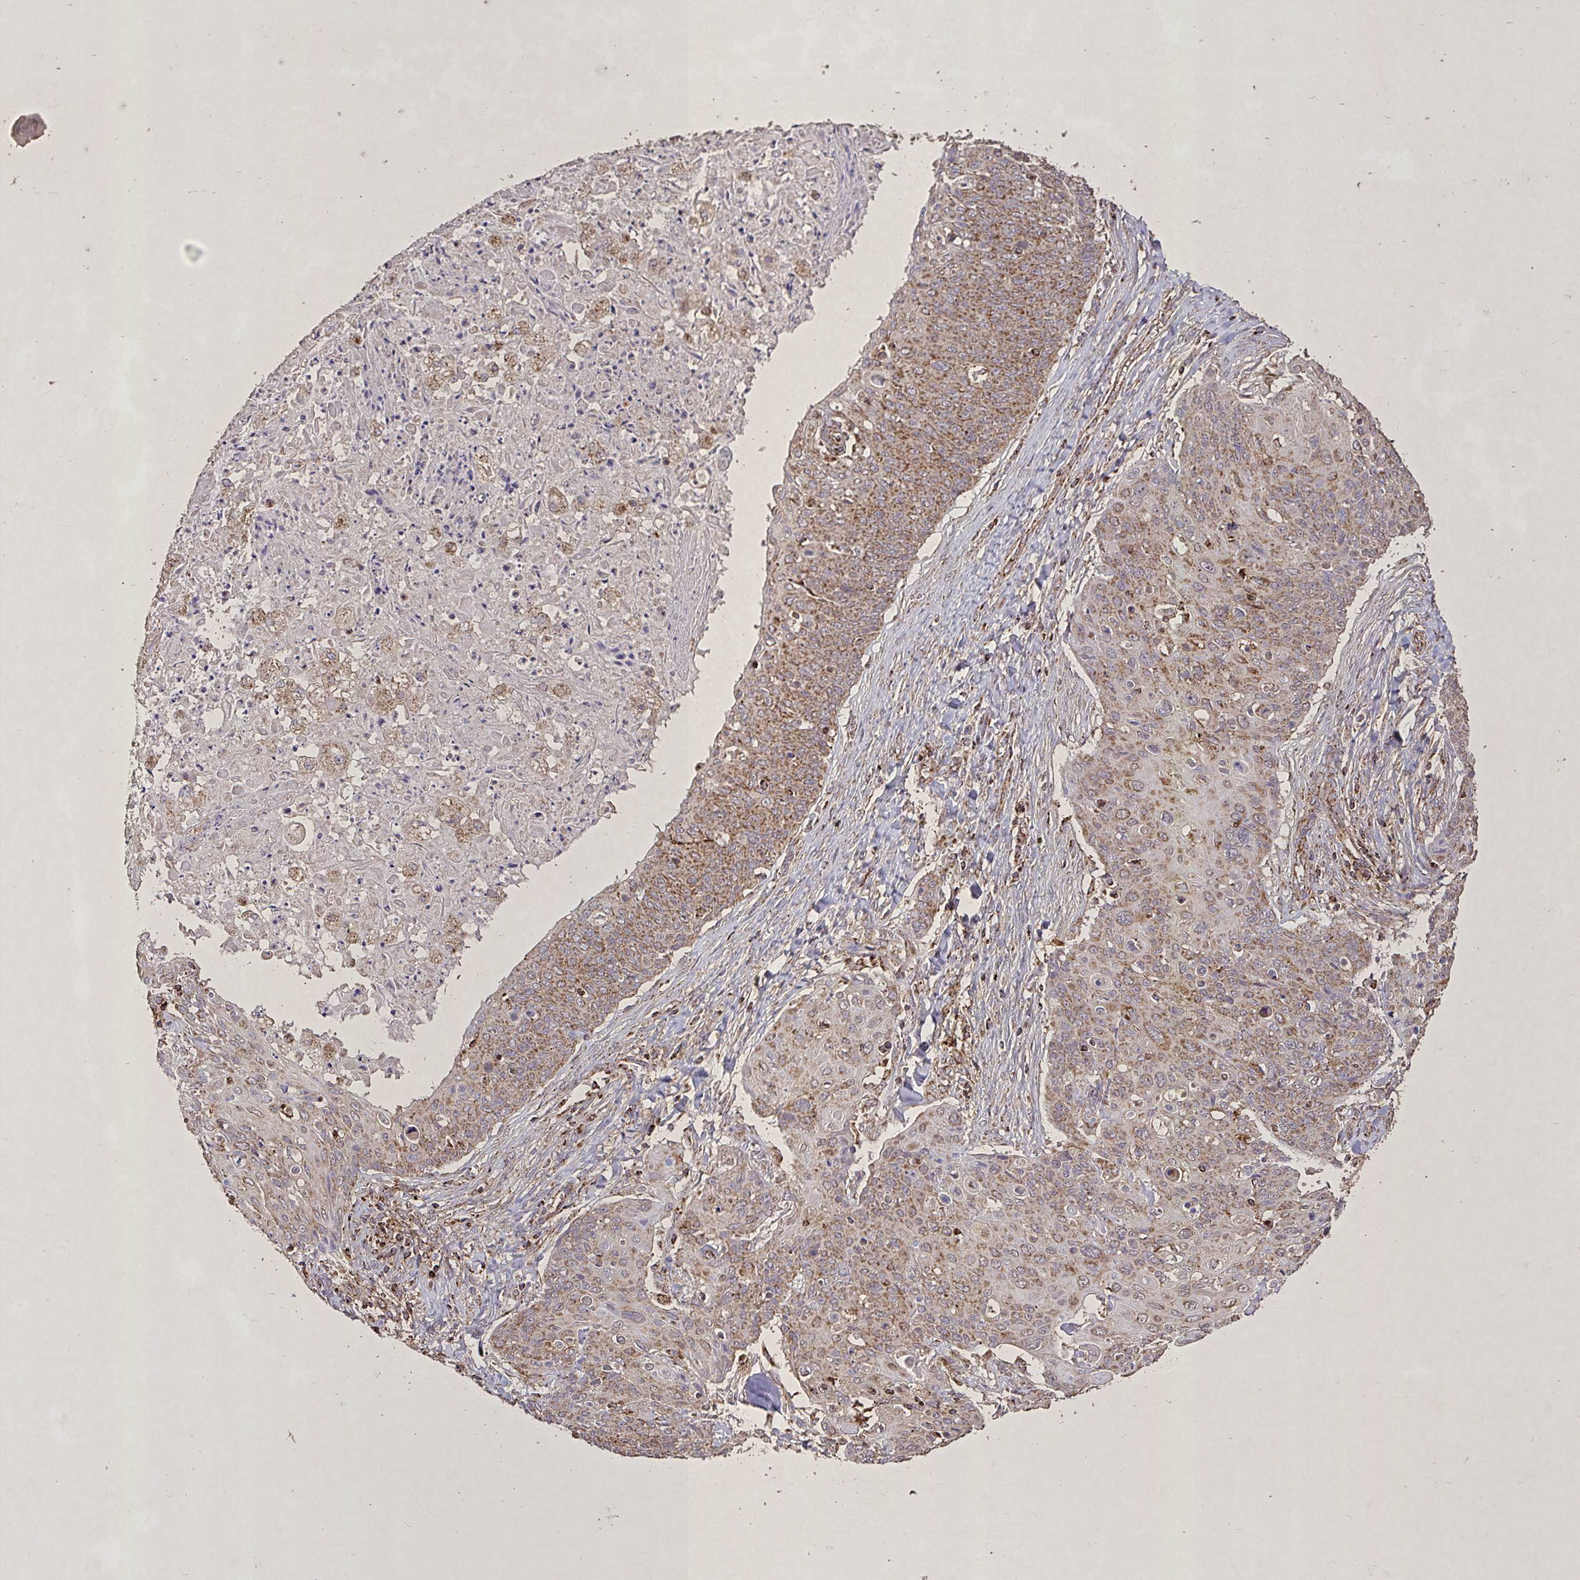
{"staining": {"intensity": "moderate", "quantity": ">75%", "location": "cytoplasmic/membranous"}, "tissue": "skin cancer", "cell_type": "Tumor cells", "image_type": "cancer", "snomed": [{"axis": "morphology", "description": "Squamous cell carcinoma, NOS"}, {"axis": "topography", "description": "Skin"}, {"axis": "topography", "description": "Vulva"}], "caption": "Immunohistochemistry of skin cancer demonstrates medium levels of moderate cytoplasmic/membranous positivity in approximately >75% of tumor cells.", "gene": "AGK", "patient": {"sex": "female", "age": 85}}